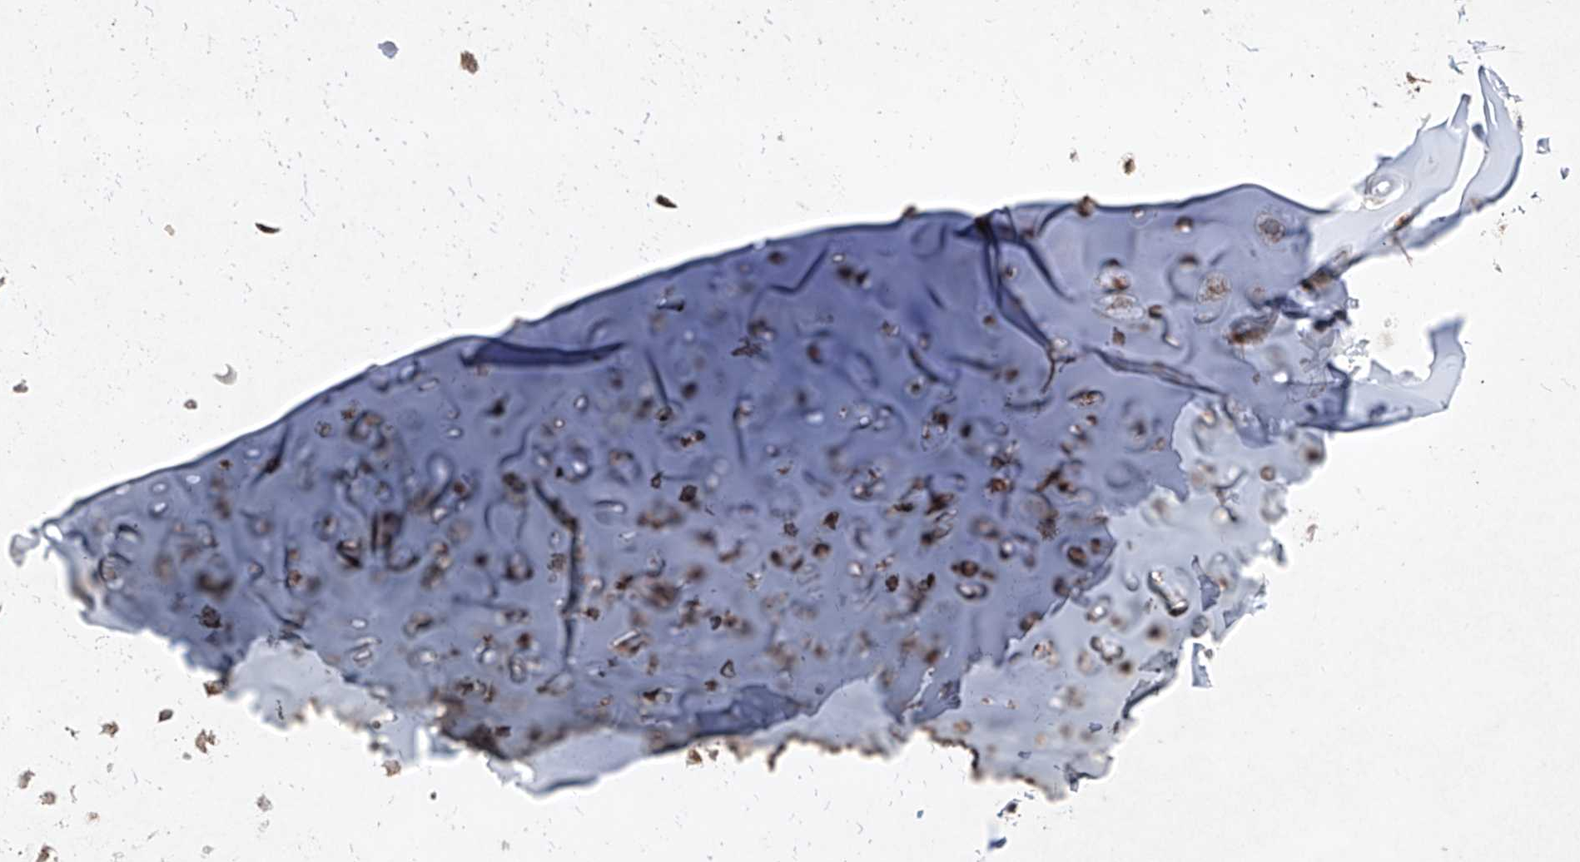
{"staining": {"intensity": "moderate", "quantity": "25%-75%", "location": "cytoplasmic/membranous"}, "tissue": "adipose tissue", "cell_type": "Adipocytes", "image_type": "normal", "snomed": [{"axis": "morphology", "description": "Normal tissue, NOS"}, {"axis": "morphology", "description": "Basal cell carcinoma"}, {"axis": "topography", "description": "Cartilage tissue"}, {"axis": "topography", "description": "Nasopharynx"}, {"axis": "topography", "description": "Oral tissue"}], "caption": "Brown immunohistochemical staining in benign adipose tissue demonstrates moderate cytoplasmic/membranous staining in about 25%-75% of adipocytes.", "gene": "ABCD3", "patient": {"sex": "female", "age": 77}}